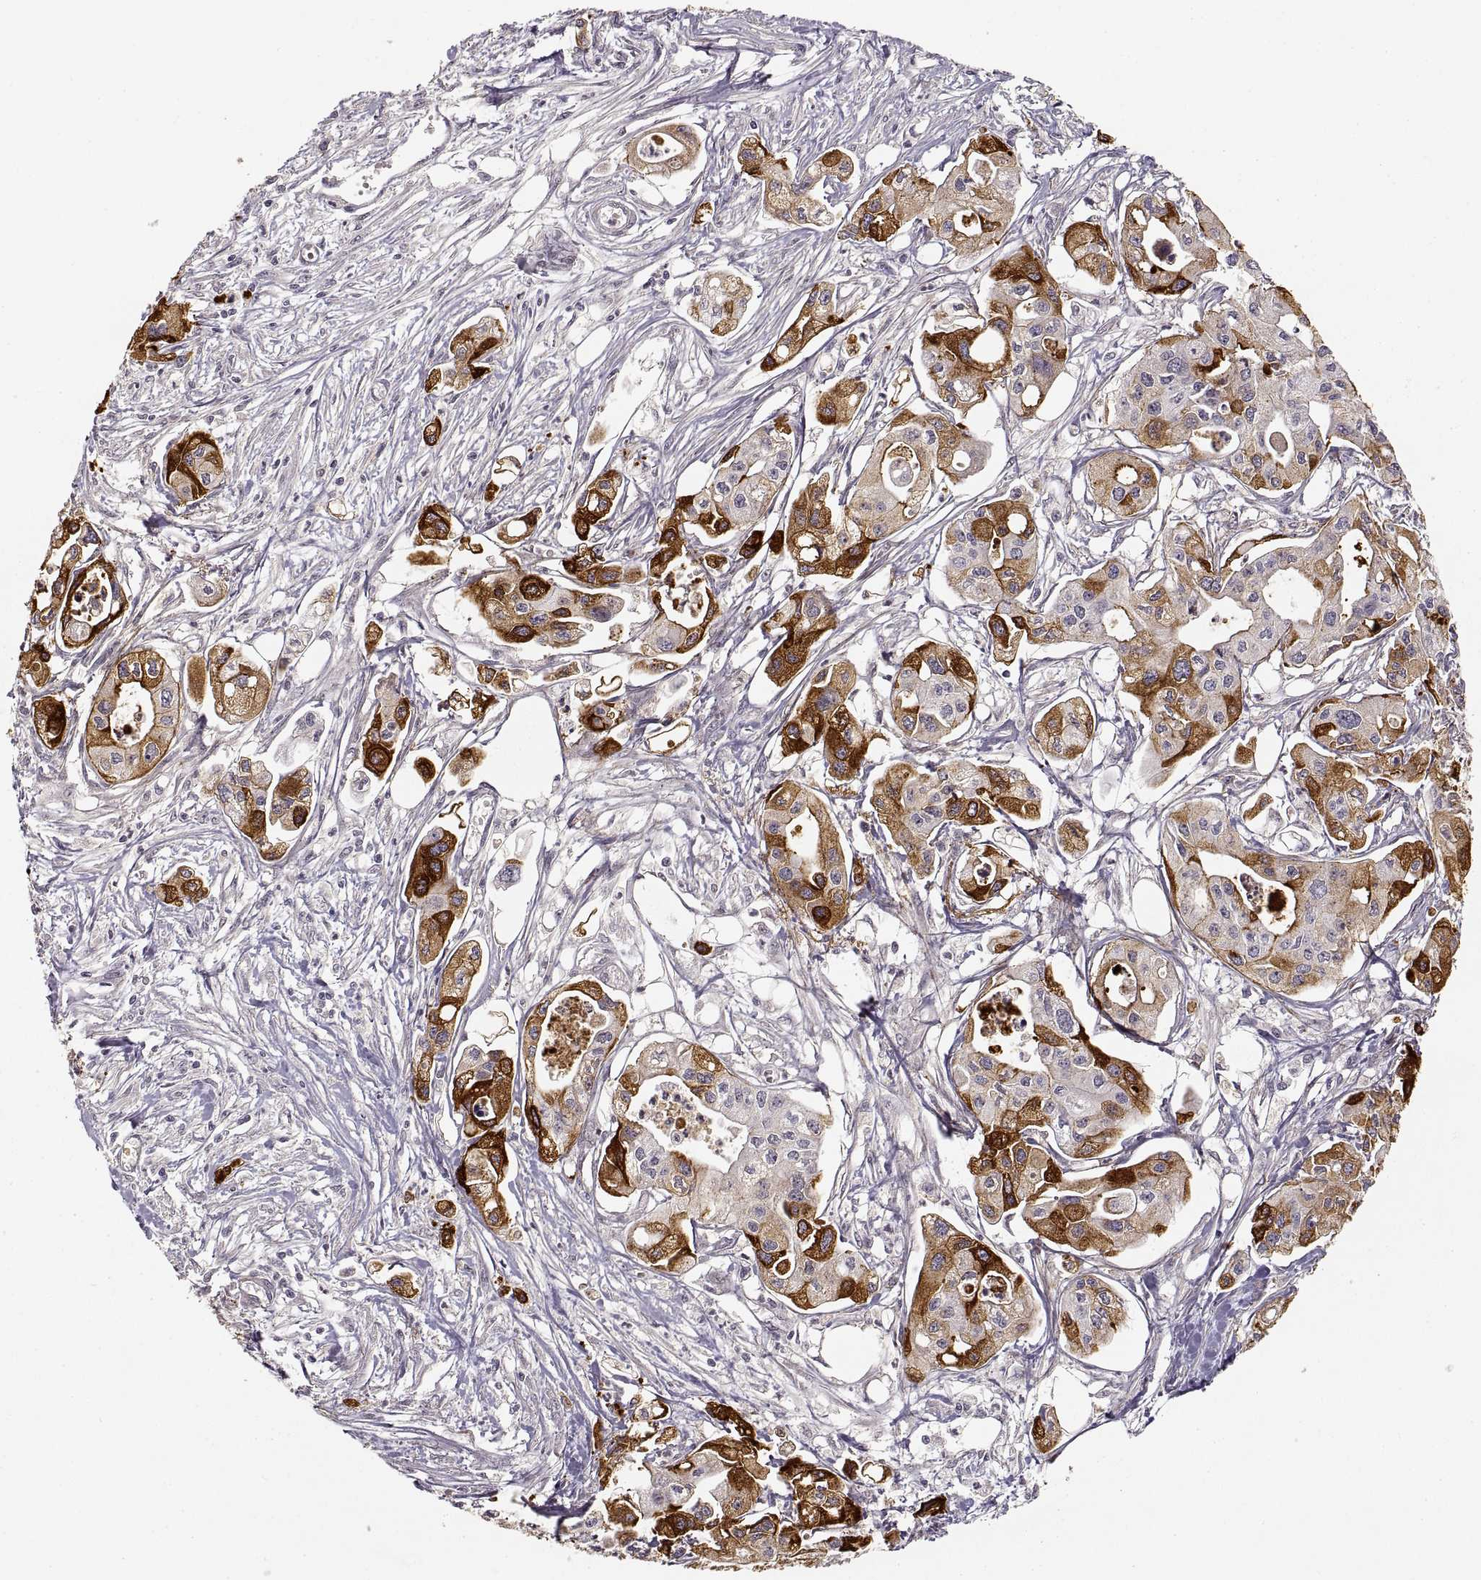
{"staining": {"intensity": "strong", "quantity": "25%-75%", "location": "cytoplasmic/membranous"}, "tissue": "pancreatic cancer", "cell_type": "Tumor cells", "image_type": "cancer", "snomed": [{"axis": "morphology", "description": "Adenocarcinoma, NOS"}, {"axis": "topography", "description": "Pancreas"}], "caption": "Protein expression analysis of pancreatic cancer displays strong cytoplasmic/membranous positivity in approximately 25%-75% of tumor cells. The staining was performed using DAB, with brown indicating positive protein expression. Nuclei are stained blue with hematoxylin.", "gene": "LAMC2", "patient": {"sex": "male", "age": 70}}